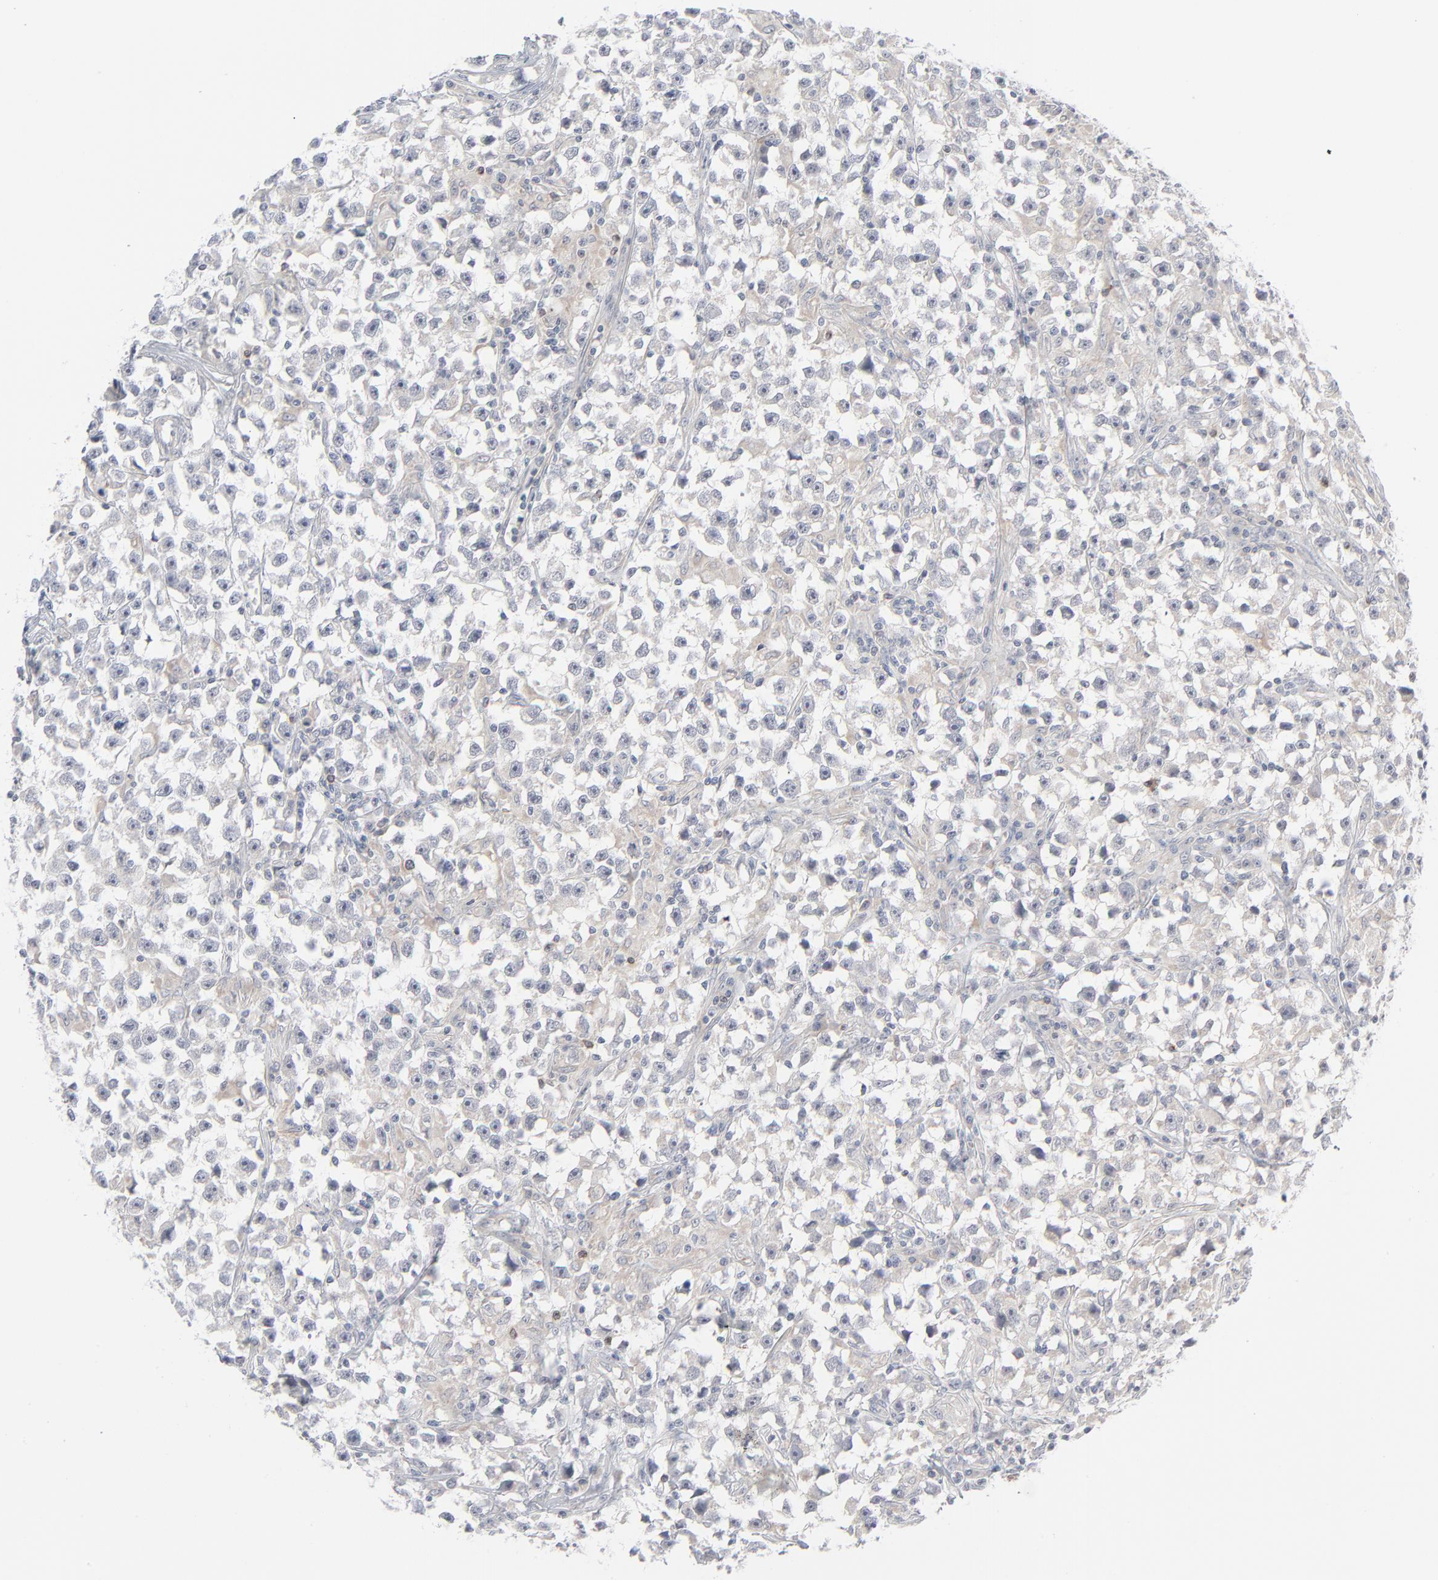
{"staining": {"intensity": "negative", "quantity": "none", "location": "none"}, "tissue": "testis cancer", "cell_type": "Tumor cells", "image_type": "cancer", "snomed": [{"axis": "morphology", "description": "Seminoma, NOS"}, {"axis": "topography", "description": "Testis"}], "caption": "This is a image of immunohistochemistry (IHC) staining of testis seminoma, which shows no staining in tumor cells.", "gene": "KDSR", "patient": {"sex": "male", "age": 33}}